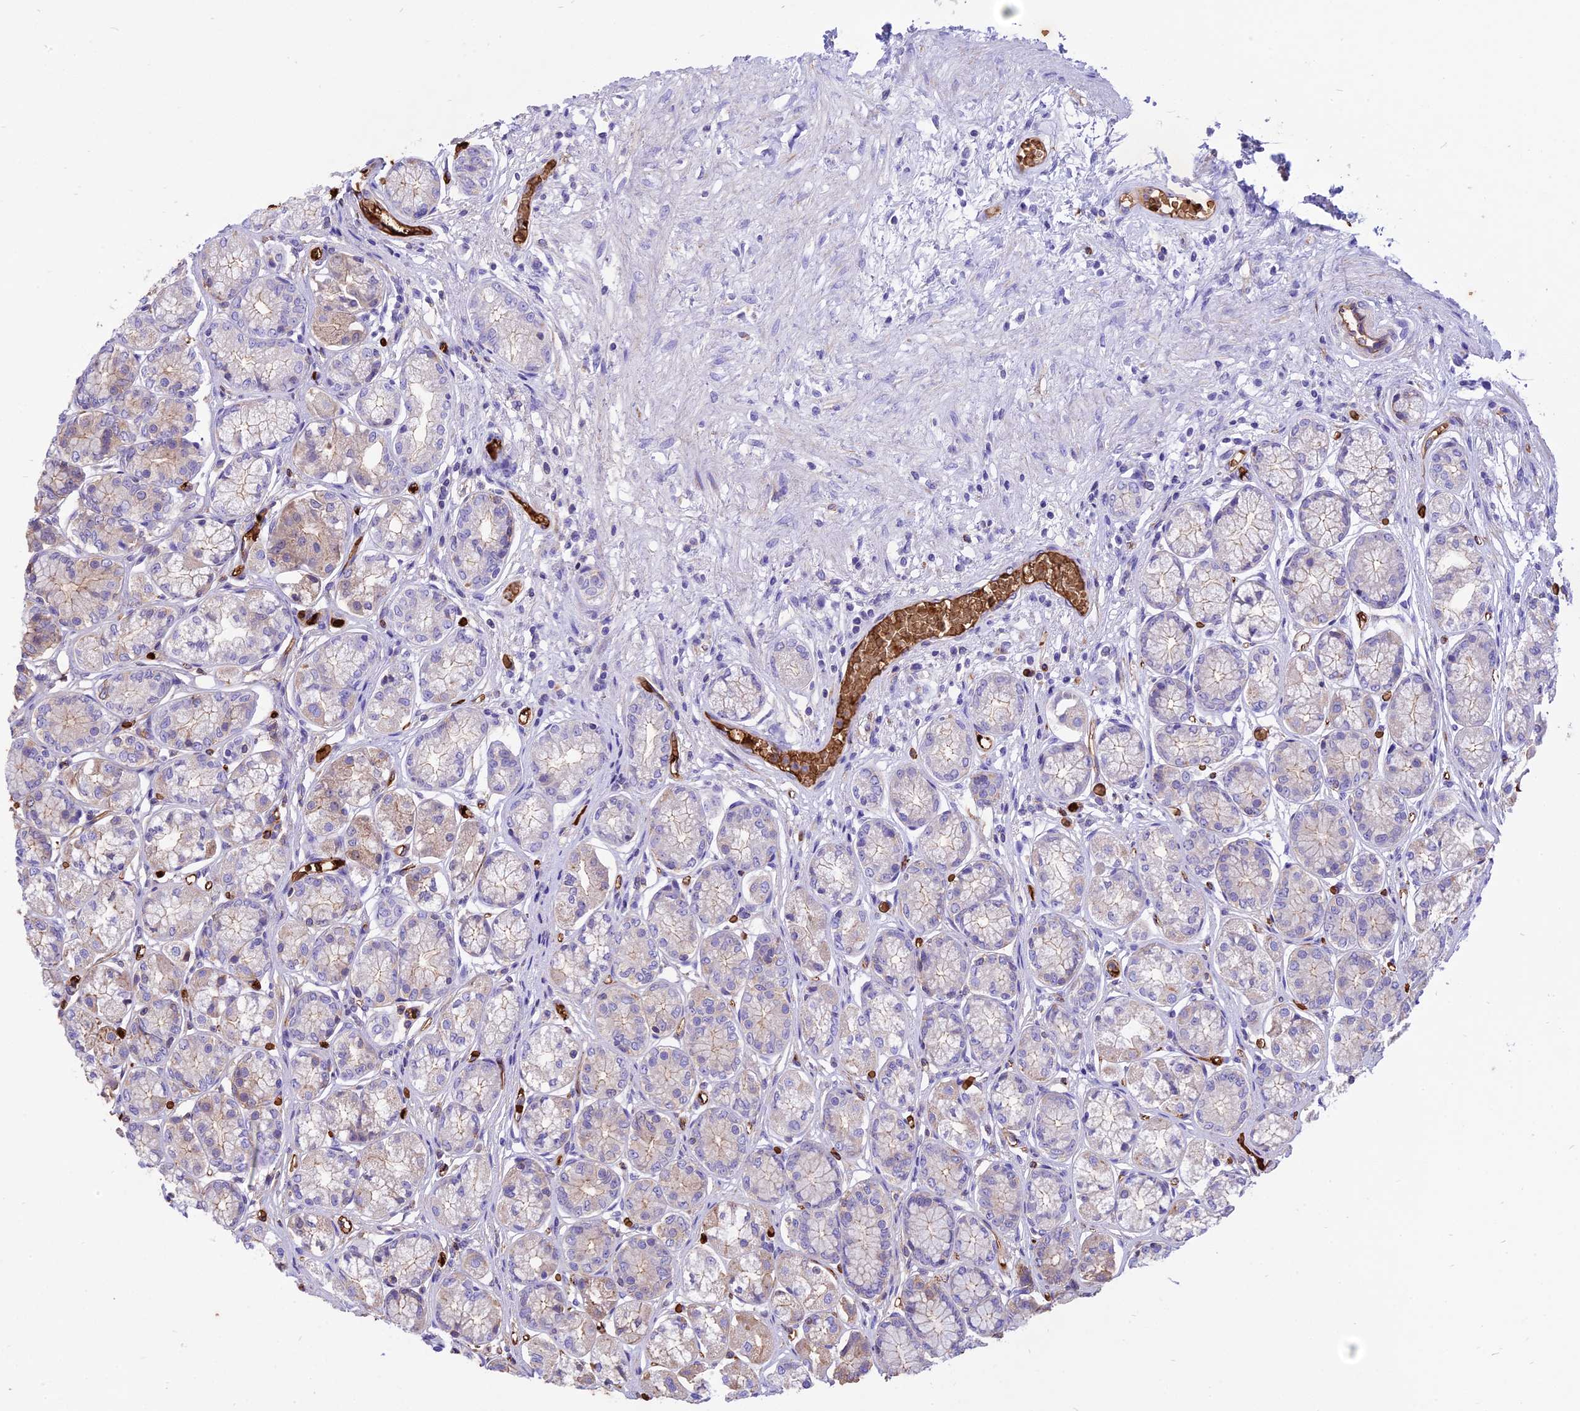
{"staining": {"intensity": "weak", "quantity": "<25%", "location": "cytoplasmic/membranous"}, "tissue": "stomach", "cell_type": "Glandular cells", "image_type": "normal", "snomed": [{"axis": "morphology", "description": "Normal tissue, NOS"}, {"axis": "morphology", "description": "Adenocarcinoma, NOS"}, {"axis": "morphology", "description": "Adenocarcinoma, High grade"}, {"axis": "topography", "description": "Stomach, upper"}, {"axis": "topography", "description": "Stomach"}], "caption": "Glandular cells show no significant staining in unremarkable stomach.", "gene": "TTC4", "patient": {"sex": "female", "age": 65}}